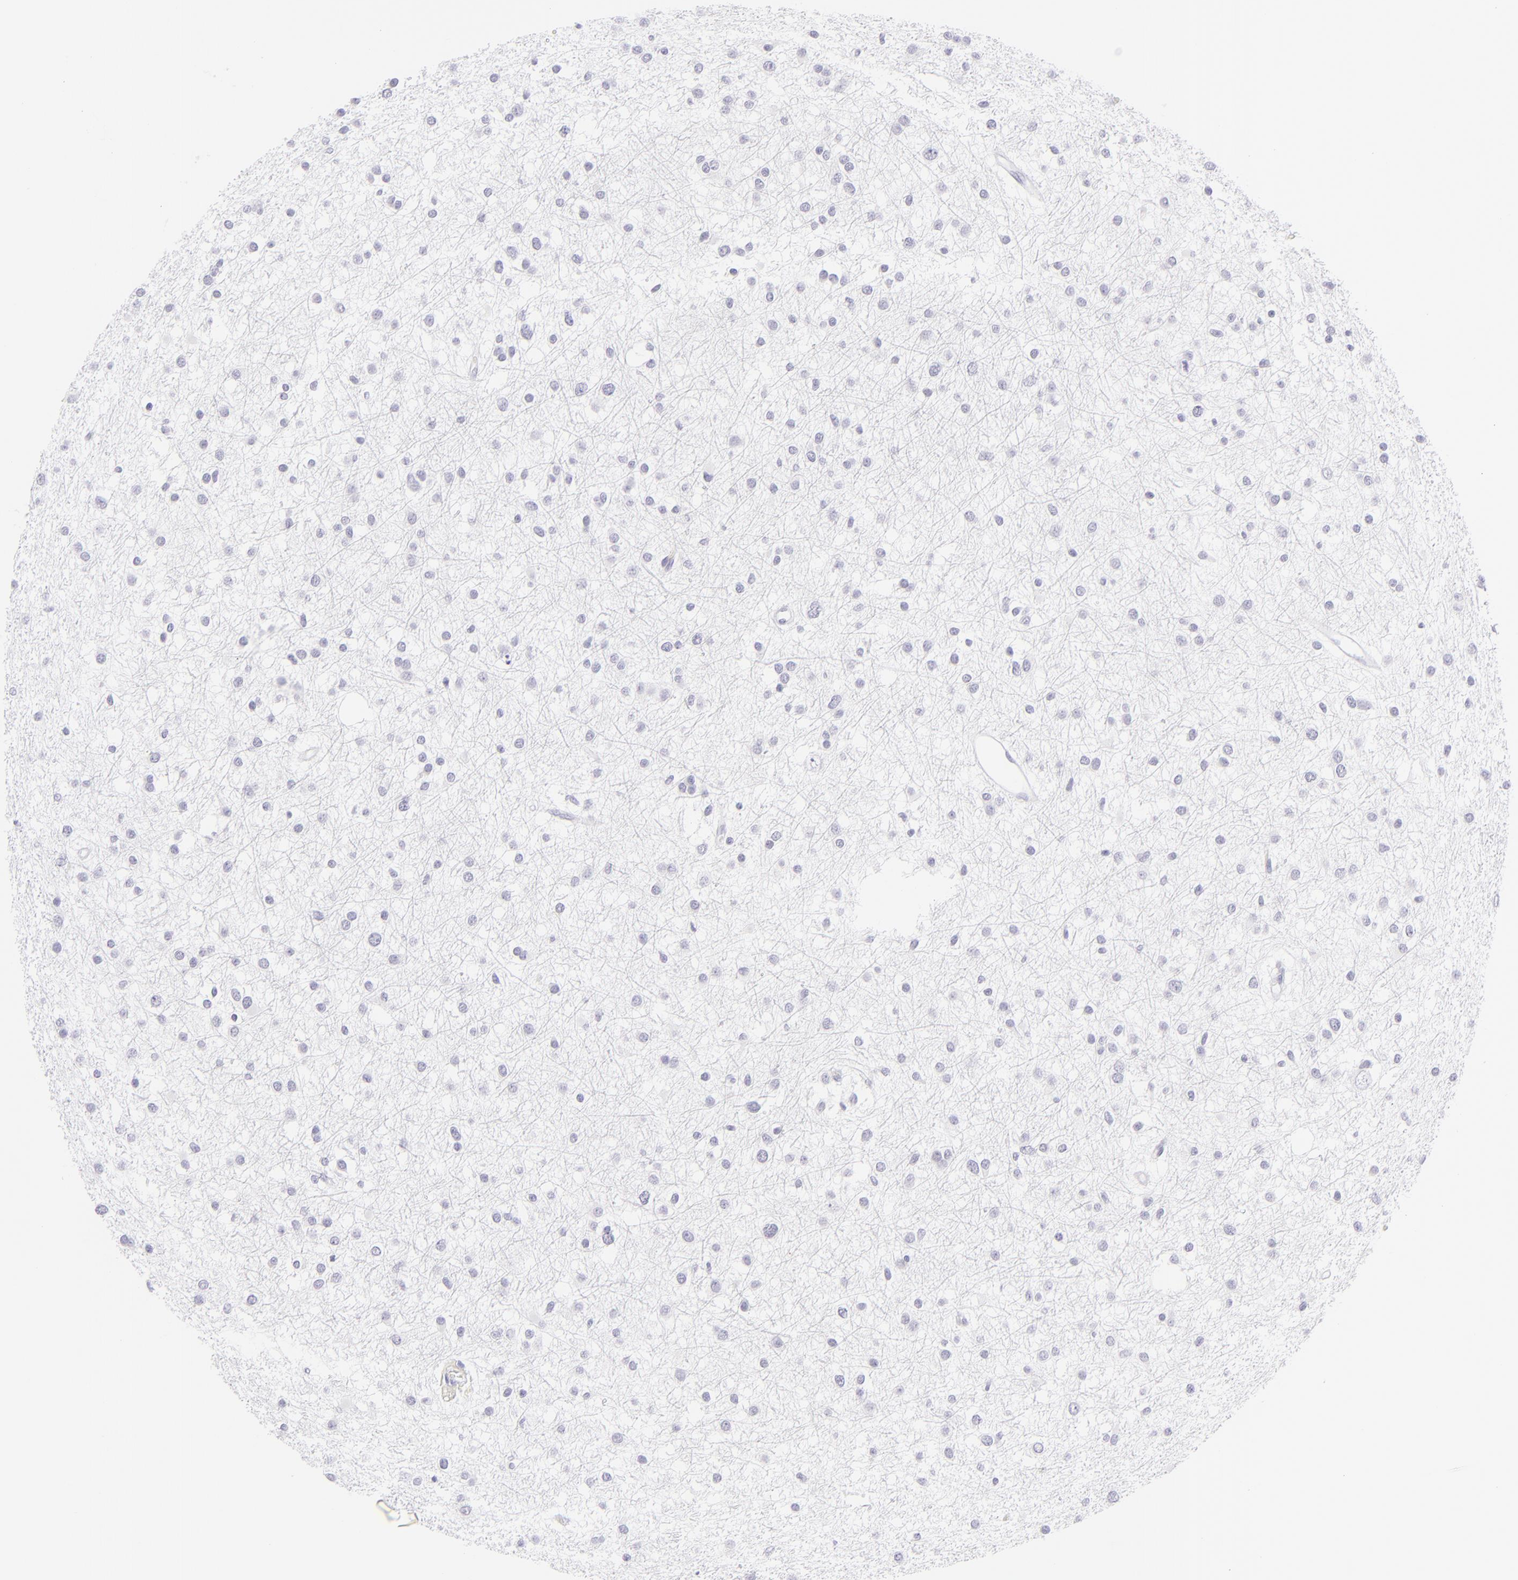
{"staining": {"intensity": "negative", "quantity": "none", "location": "none"}, "tissue": "glioma", "cell_type": "Tumor cells", "image_type": "cancer", "snomed": [{"axis": "morphology", "description": "Glioma, malignant, Low grade"}, {"axis": "topography", "description": "Brain"}], "caption": "Tumor cells show no significant protein staining in malignant low-grade glioma. (Stains: DAB (3,3'-diaminobenzidine) immunohistochemistry with hematoxylin counter stain, Microscopy: brightfield microscopy at high magnification).", "gene": "FCER2", "patient": {"sex": "female", "age": 36}}